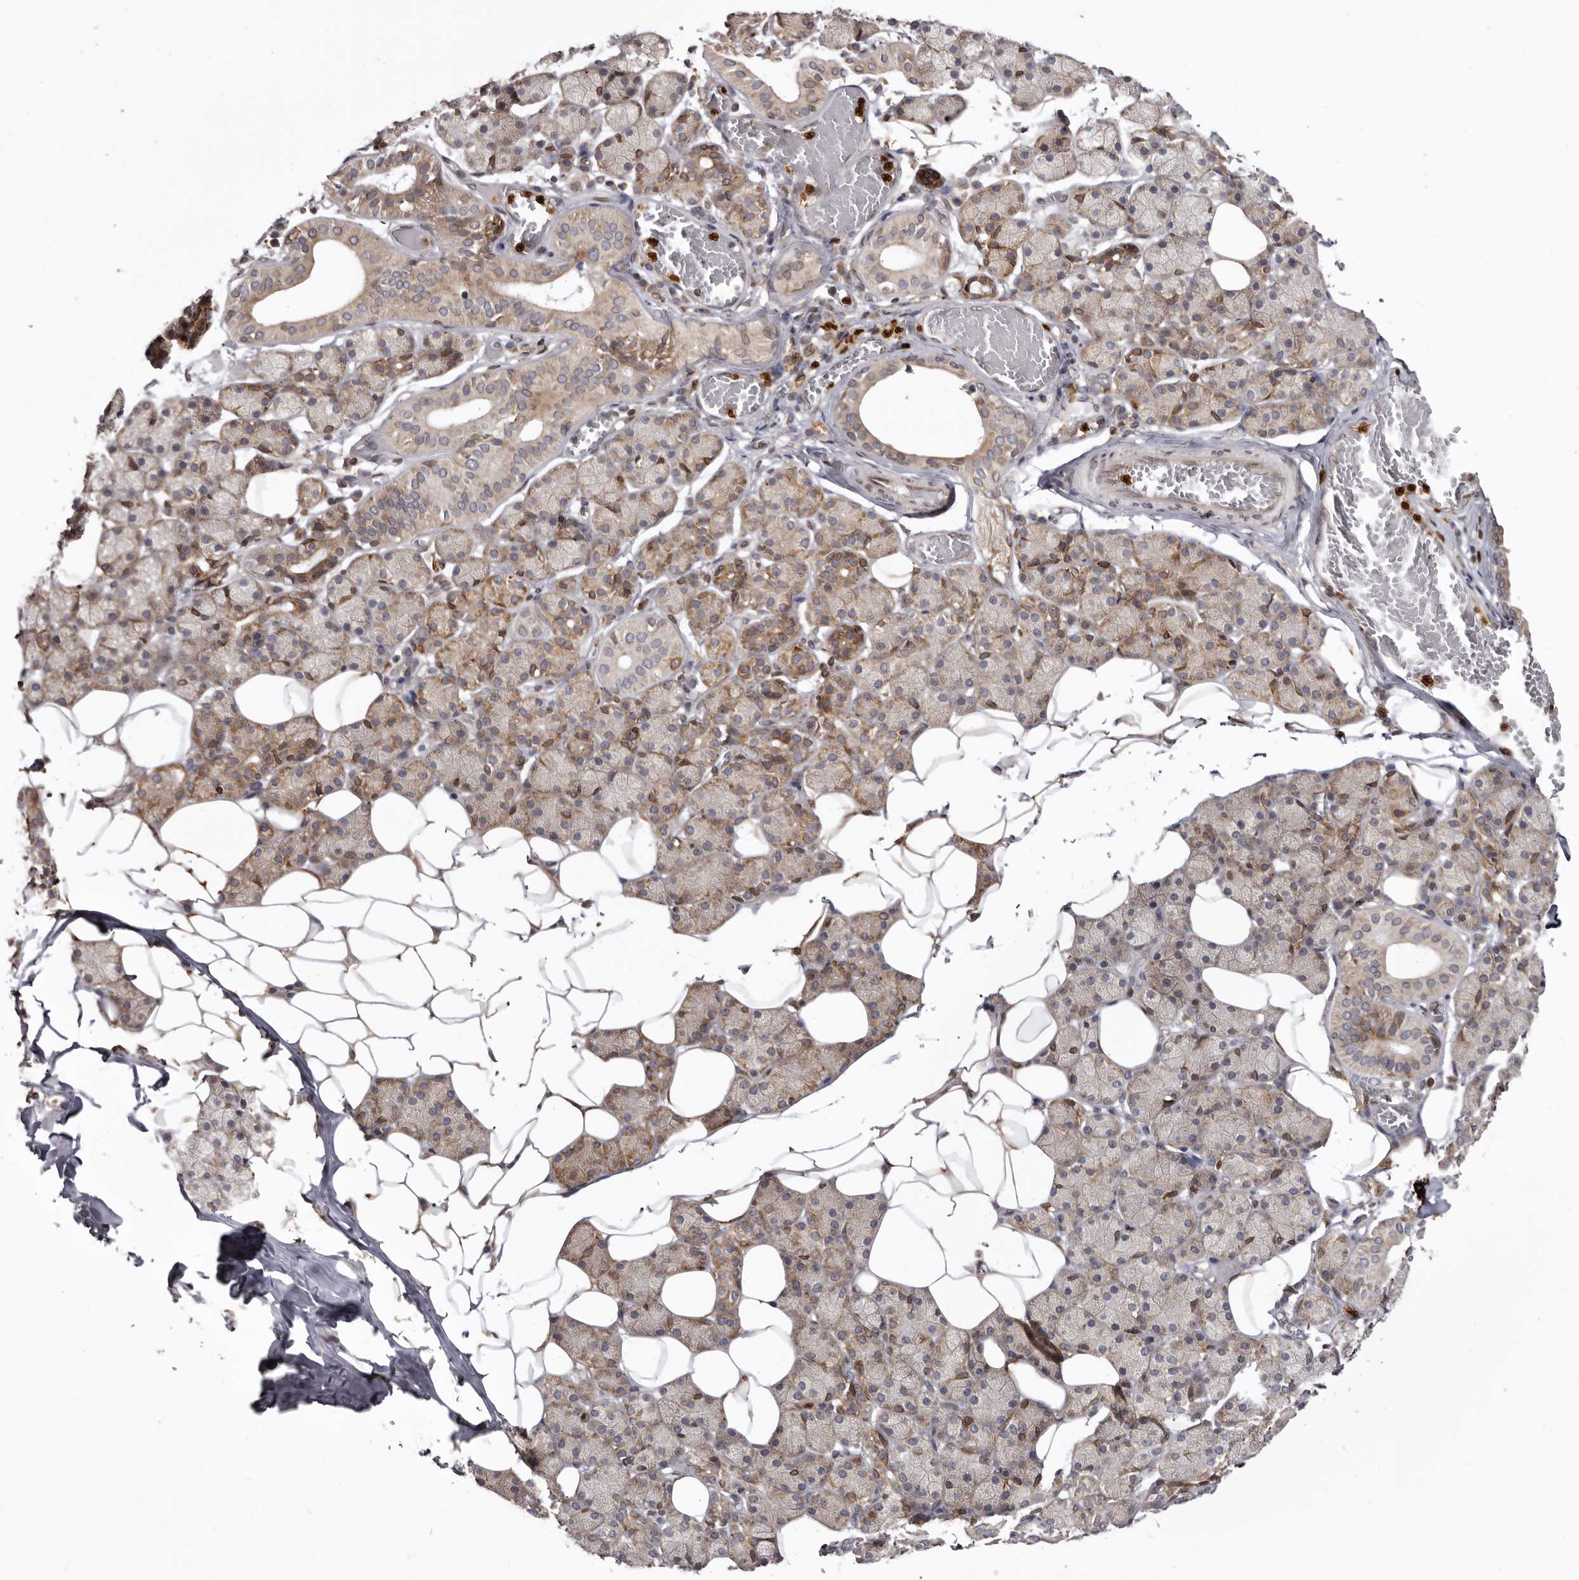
{"staining": {"intensity": "moderate", "quantity": "25%-75%", "location": "cytoplasmic/membranous"}, "tissue": "salivary gland", "cell_type": "Glandular cells", "image_type": "normal", "snomed": [{"axis": "morphology", "description": "Normal tissue, NOS"}, {"axis": "topography", "description": "Salivary gland"}], "caption": "Salivary gland stained for a protein demonstrates moderate cytoplasmic/membranous positivity in glandular cells. The staining was performed using DAB, with brown indicating positive protein expression. Nuclei are stained blue with hematoxylin.", "gene": "C4orf3", "patient": {"sex": "female", "age": 33}}